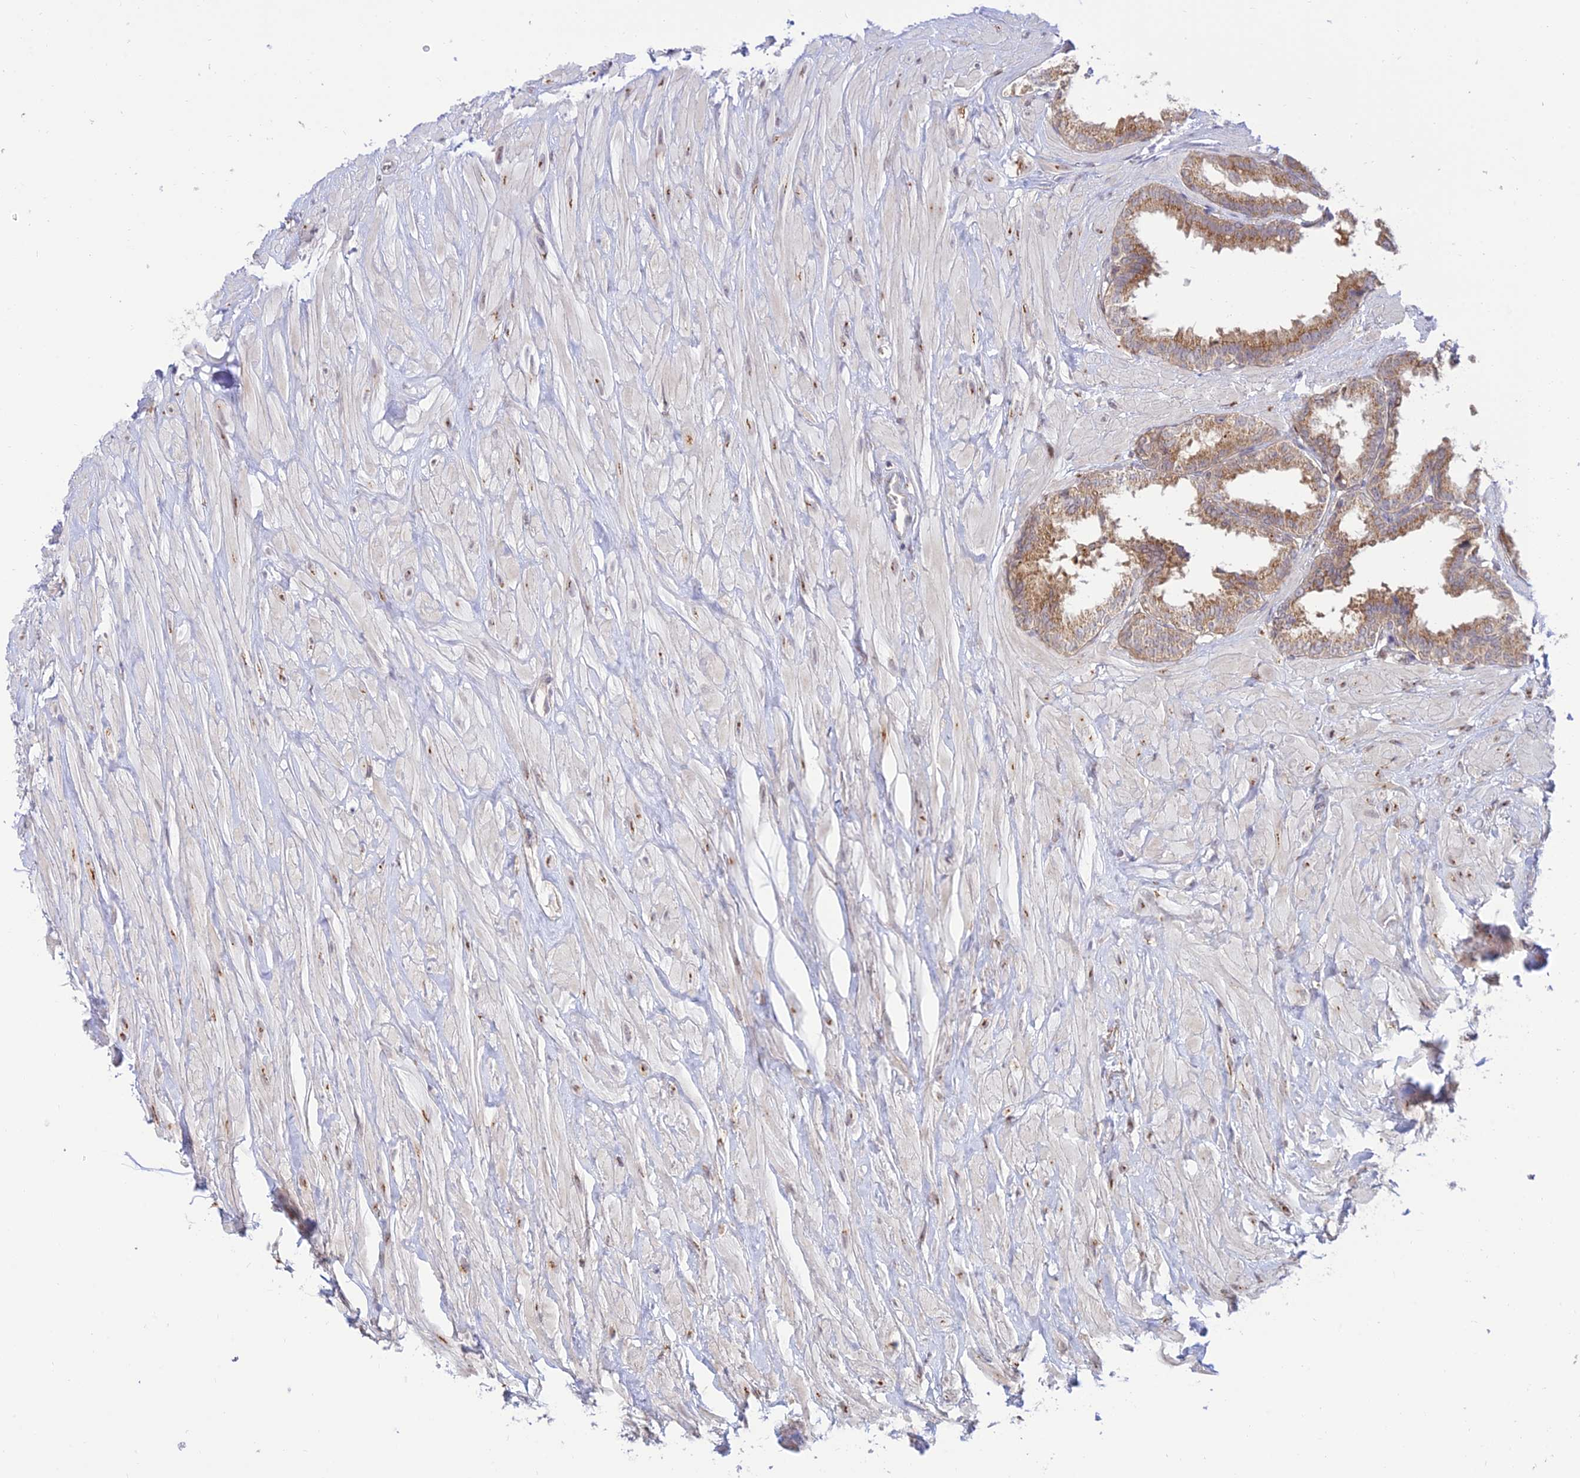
{"staining": {"intensity": "moderate", "quantity": ">75%", "location": "cytoplasmic/membranous"}, "tissue": "seminal vesicle", "cell_type": "Glandular cells", "image_type": "normal", "snomed": [{"axis": "morphology", "description": "Normal tissue, NOS"}, {"axis": "topography", "description": "Seminal veicle"}], "caption": "Immunohistochemistry (DAB) staining of normal human seminal vesicle demonstrates moderate cytoplasmic/membranous protein expression in approximately >75% of glandular cells.", "gene": "GOLGA3", "patient": {"sex": "male", "age": 64}}